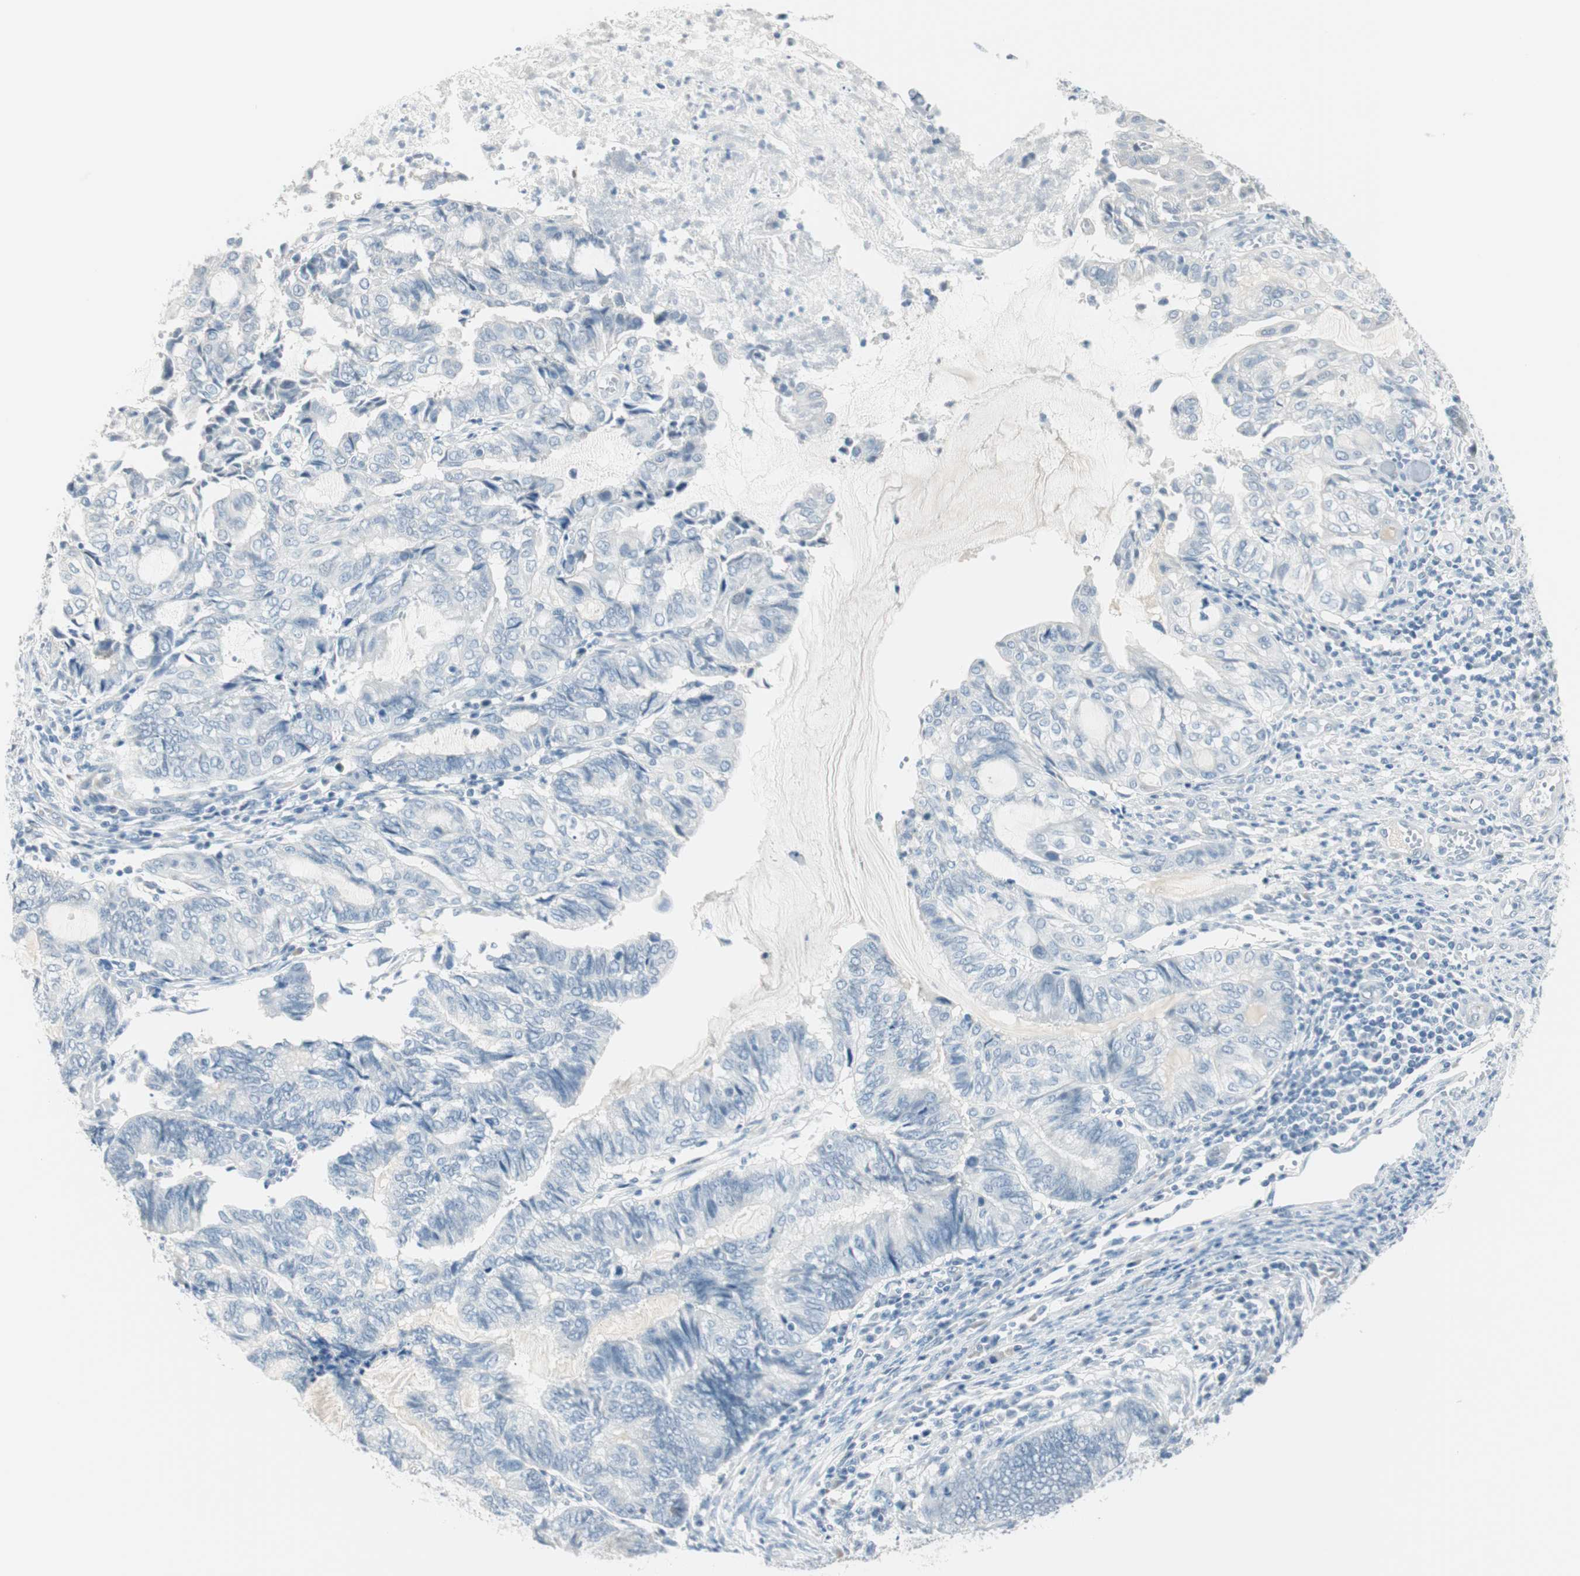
{"staining": {"intensity": "negative", "quantity": "none", "location": "none"}, "tissue": "endometrial cancer", "cell_type": "Tumor cells", "image_type": "cancer", "snomed": [{"axis": "morphology", "description": "Adenocarcinoma, NOS"}, {"axis": "topography", "description": "Uterus"}, {"axis": "topography", "description": "Endometrium"}], "caption": "Tumor cells are negative for protein expression in human endometrial cancer (adenocarcinoma).", "gene": "MLLT10", "patient": {"sex": "female", "age": 70}}